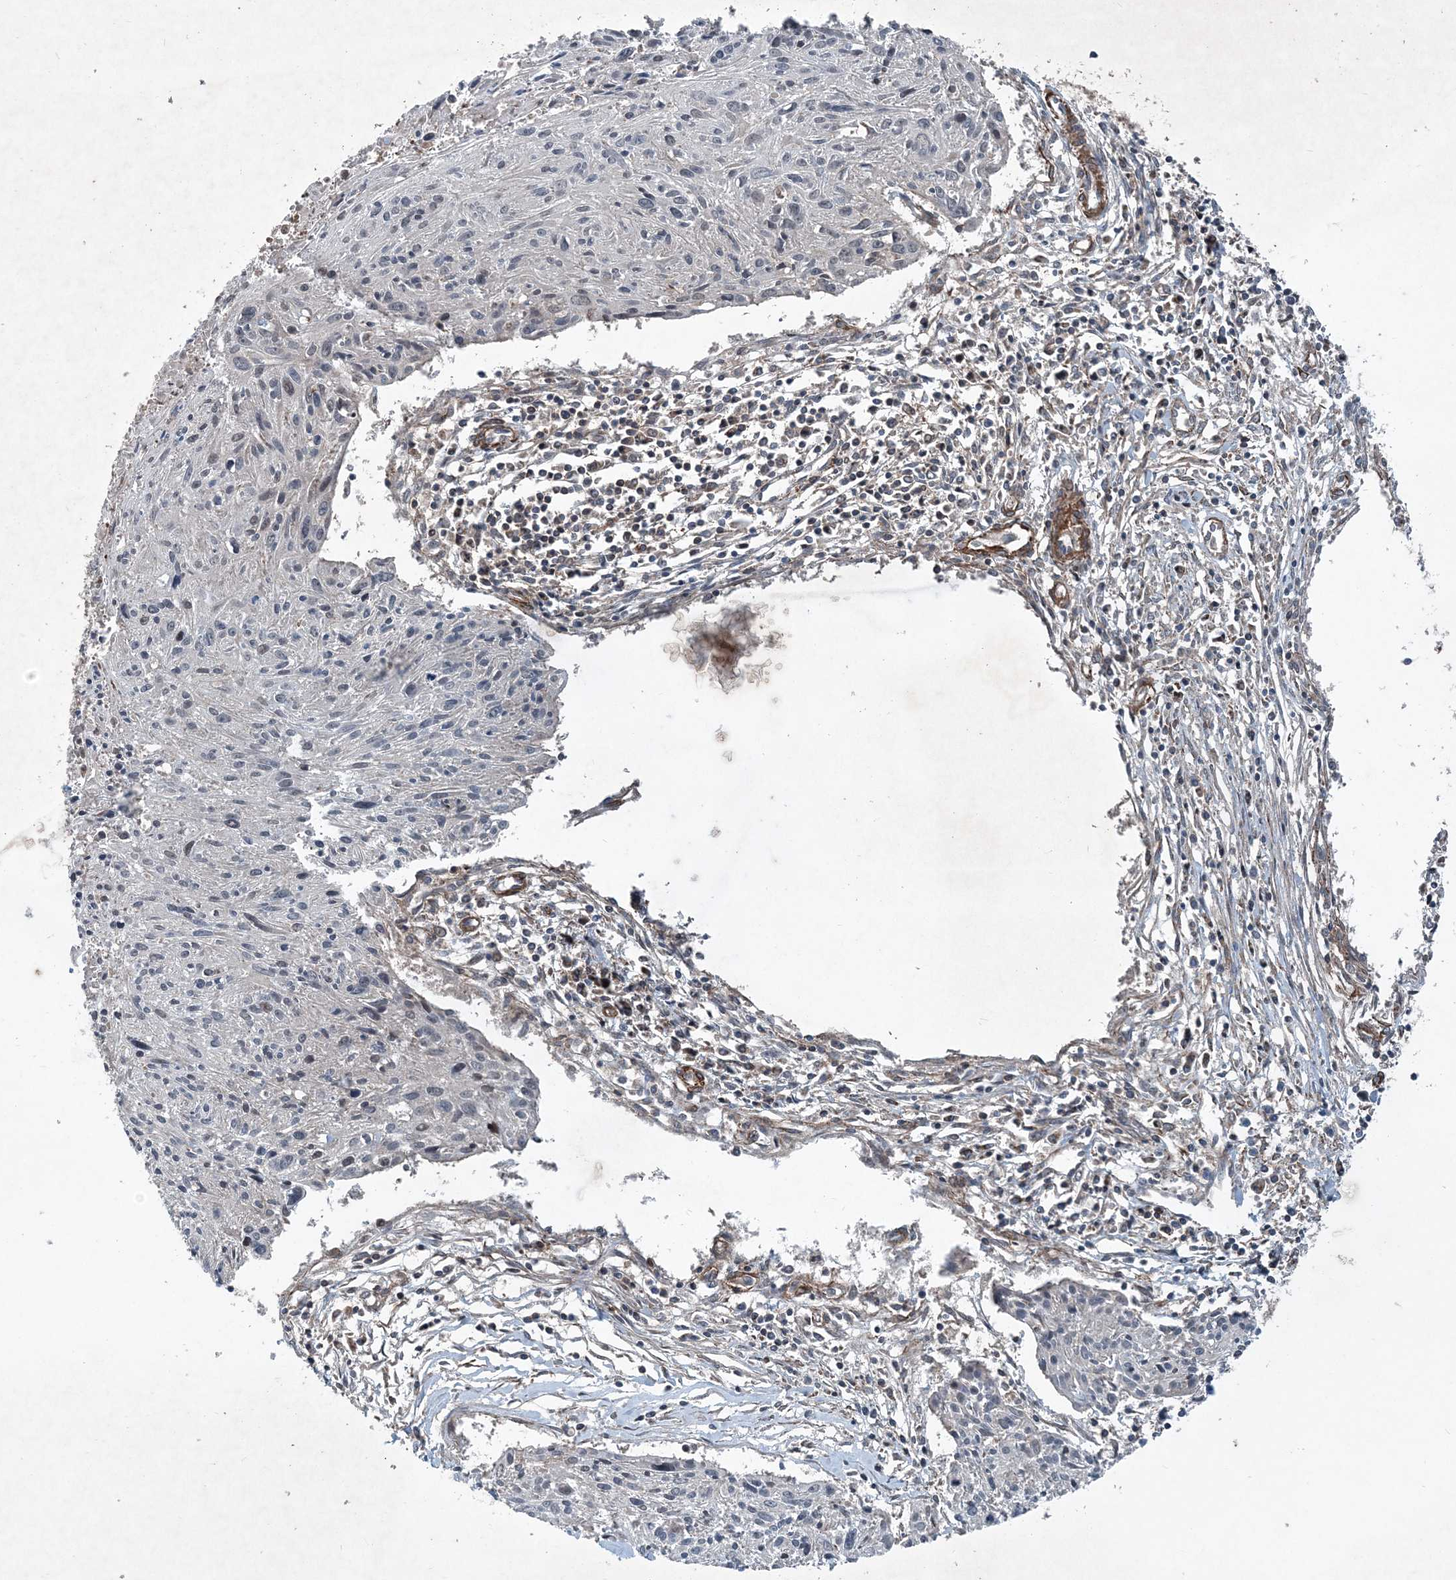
{"staining": {"intensity": "negative", "quantity": "none", "location": "none"}, "tissue": "cervical cancer", "cell_type": "Tumor cells", "image_type": "cancer", "snomed": [{"axis": "morphology", "description": "Squamous cell carcinoma, NOS"}, {"axis": "topography", "description": "Cervix"}], "caption": "An immunohistochemistry (IHC) image of cervical cancer is shown. There is no staining in tumor cells of cervical cancer.", "gene": "NDUFA2", "patient": {"sex": "female", "age": 51}}